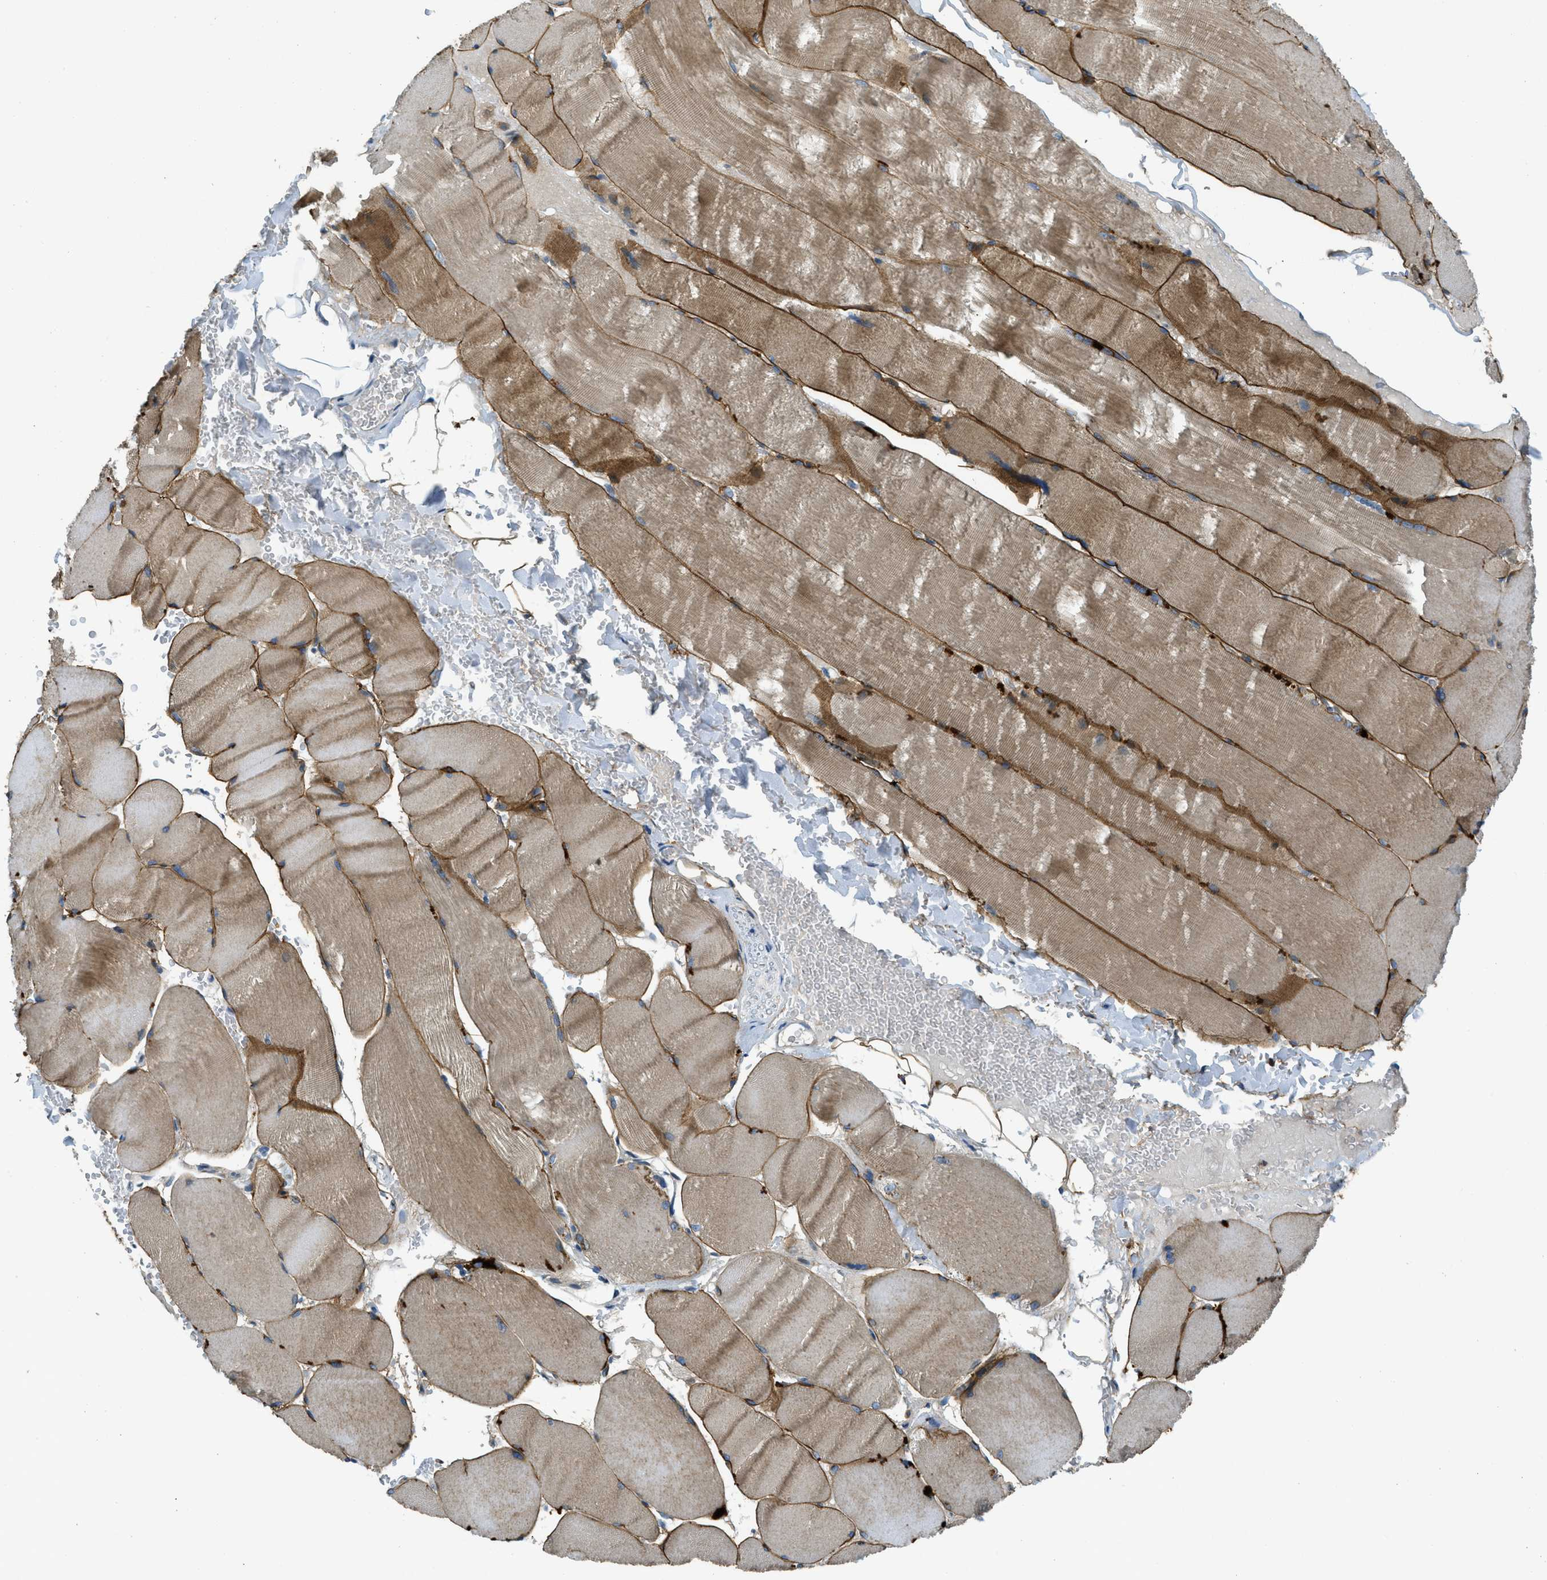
{"staining": {"intensity": "moderate", "quantity": ">75%", "location": "cytoplasmic/membranous"}, "tissue": "skeletal muscle", "cell_type": "Myocytes", "image_type": "normal", "snomed": [{"axis": "morphology", "description": "Normal tissue, NOS"}, {"axis": "topography", "description": "Skin"}, {"axis": "topography", "description": "Skeletal muscle"}], "caption": "Immunohistochemical staining of benign skeletal muscle reveals moderate cytoplasmic/membranous protein expression in about >75% of myocytes. (DAB (3,3'-diaminobenzidine) = brown stain, brightfield microscopy at high magnification).", "gene": "SNX14", "patient": {"sex": "male", "age": 83}}